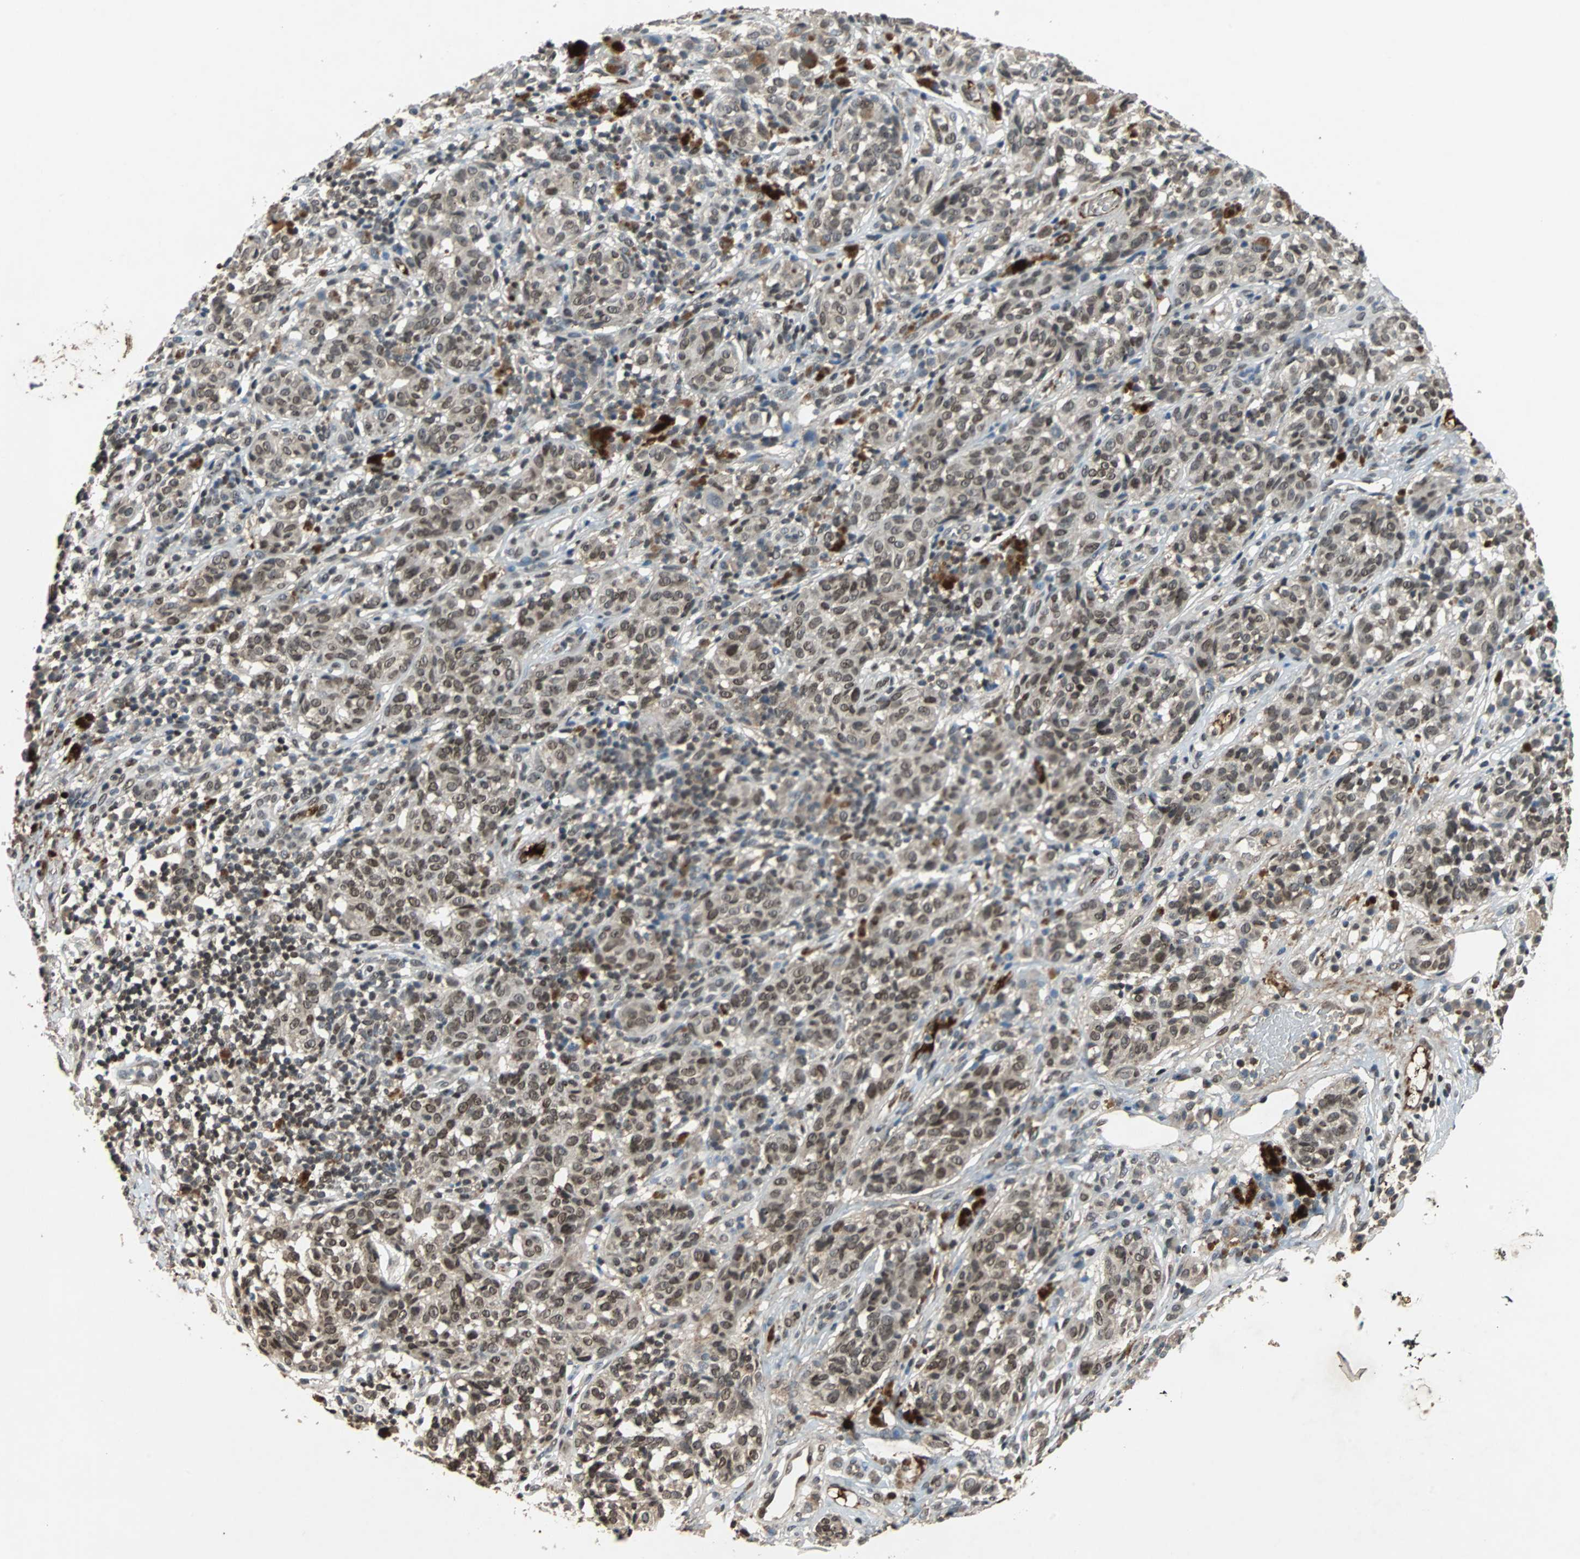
{"staining": {"intensity": "weak", "quantity": ">75%", "location": "nuclear"}, "tissue": "melanoma", "cell_type": "Tumor cells", "image_type": "cancer", "snomed": [{"axis": "morphology", "description": "Malignant melanoma, NOS"}, {"axis": "topography", "description": "Skin"}], "caption": "A brown stain shows weak nuclear staining of a protein in melanoma tumor cells.", "gene": "PHC1", "patient": {"sex": "female", "age": 46}}